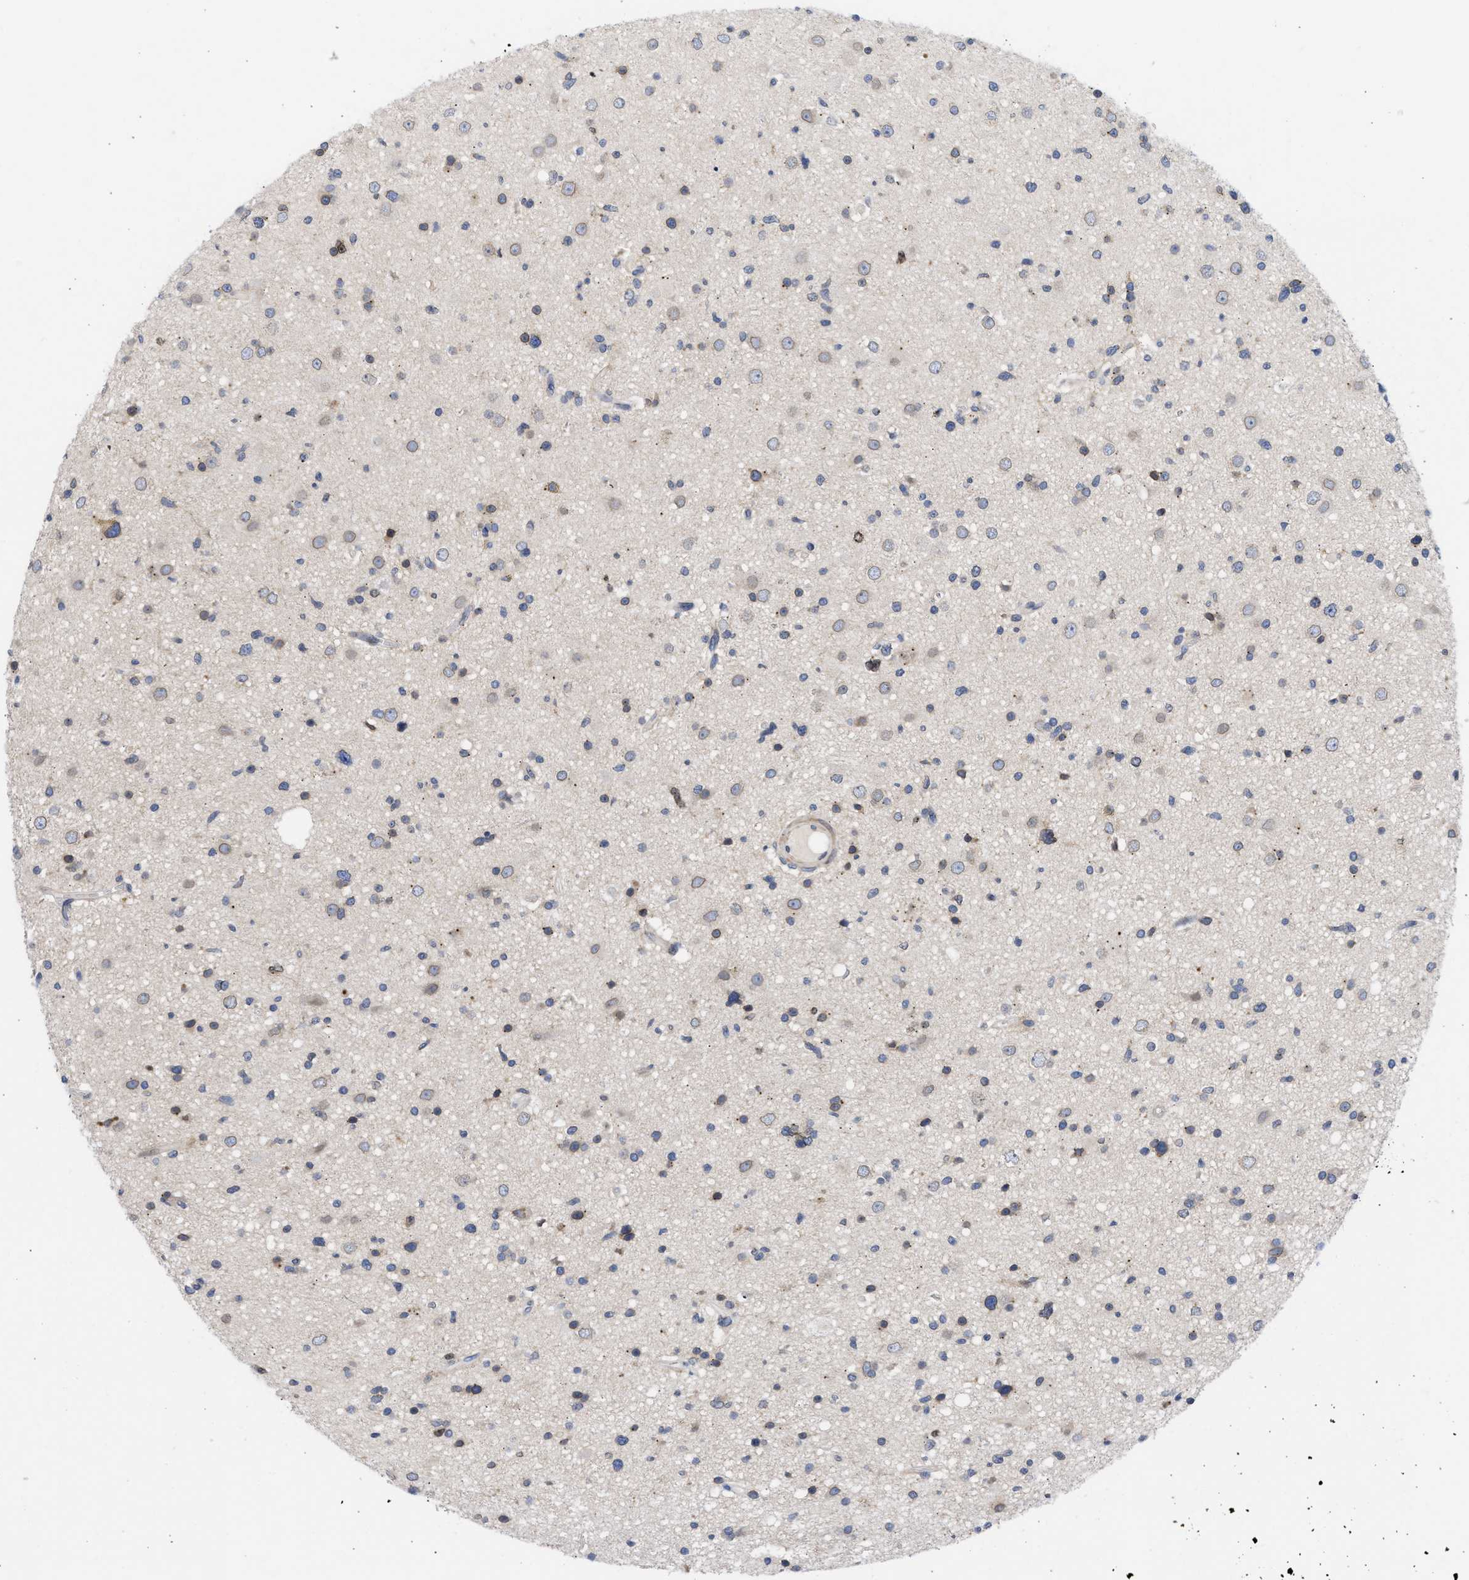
{"staining": {"intensity": "moderate", "quantity": "<25%", "location": "cytoplasmic/membranous,nuclear"}, "tissue": "glioma", "cell_type": "Tumor cells", "image_type": "cancer", "snomed": [{"axis": "morphology", "description": "Glioma, malignant, High grade"}, {"axis": "topography", "description": "Brain"}], "caption": "High-grade glioma (malignant) stained with a protein marker exhibits moderate staining in tumor cells.", "gene": "NUP35", "patient": {"sex": "male", "age": 33}}